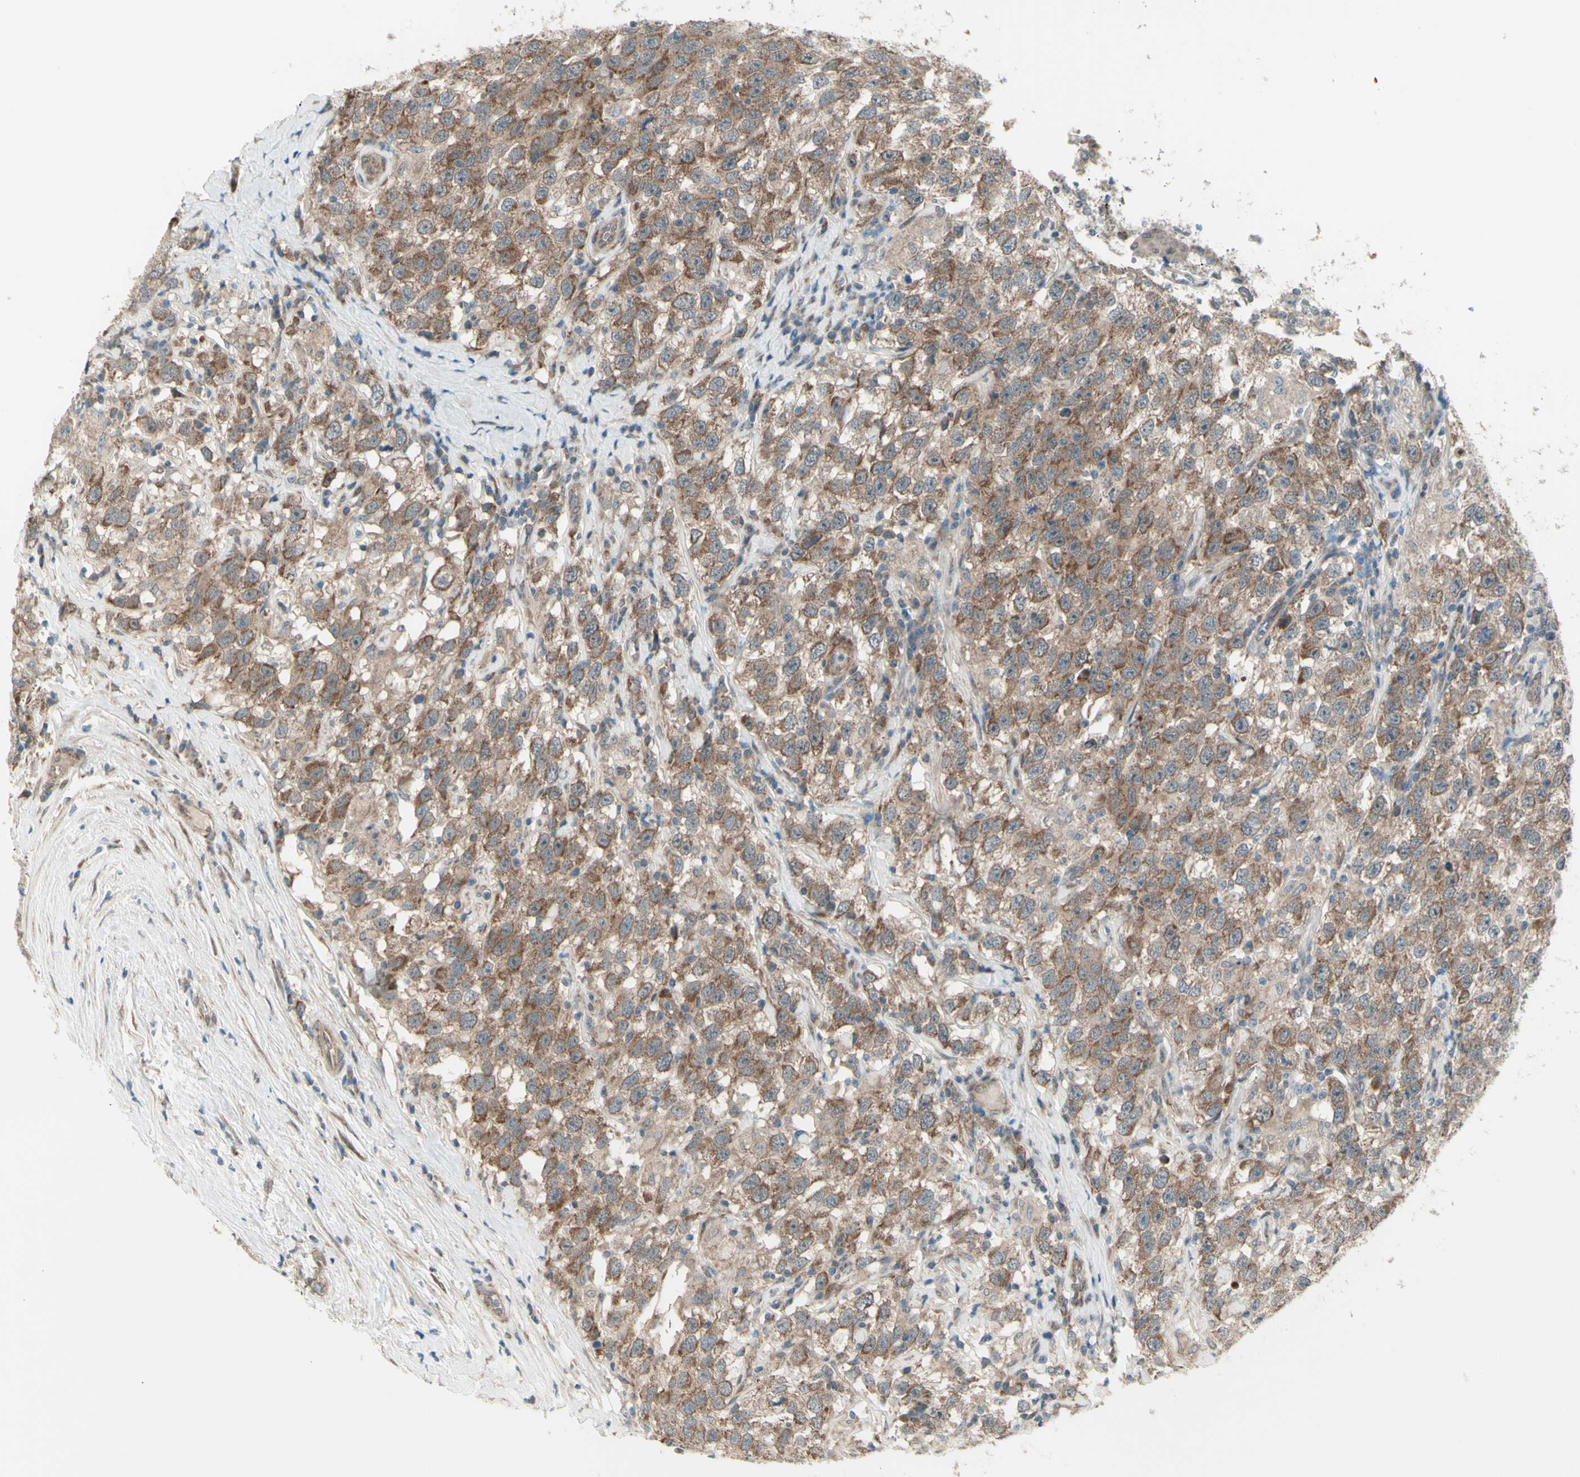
{"staining": {"intensity": "moderate", "quantity": "25%-75%", "location": "none"}, "tissue": "testis cancer", "cell_type": "Tumor cells", "image_type": "cancer", "snomed": [{"axis": "morphology", "description": "Seminoma, NOS"}, {"axis": "topography", "description": "Testis"}], "caption": "Immunohistochemistry (IHC) staining of testis seminoma, which displays medium levels of moderate None expression in about 25%-75% of tumor cells indicating moderate None protein positivity. The staining was performed using DAB (brown) for protein detection and nuclei were counterstained in hematoxylin (blue).", "gene": "NAXD", "patient": {"sex": "male", "age": 41}}